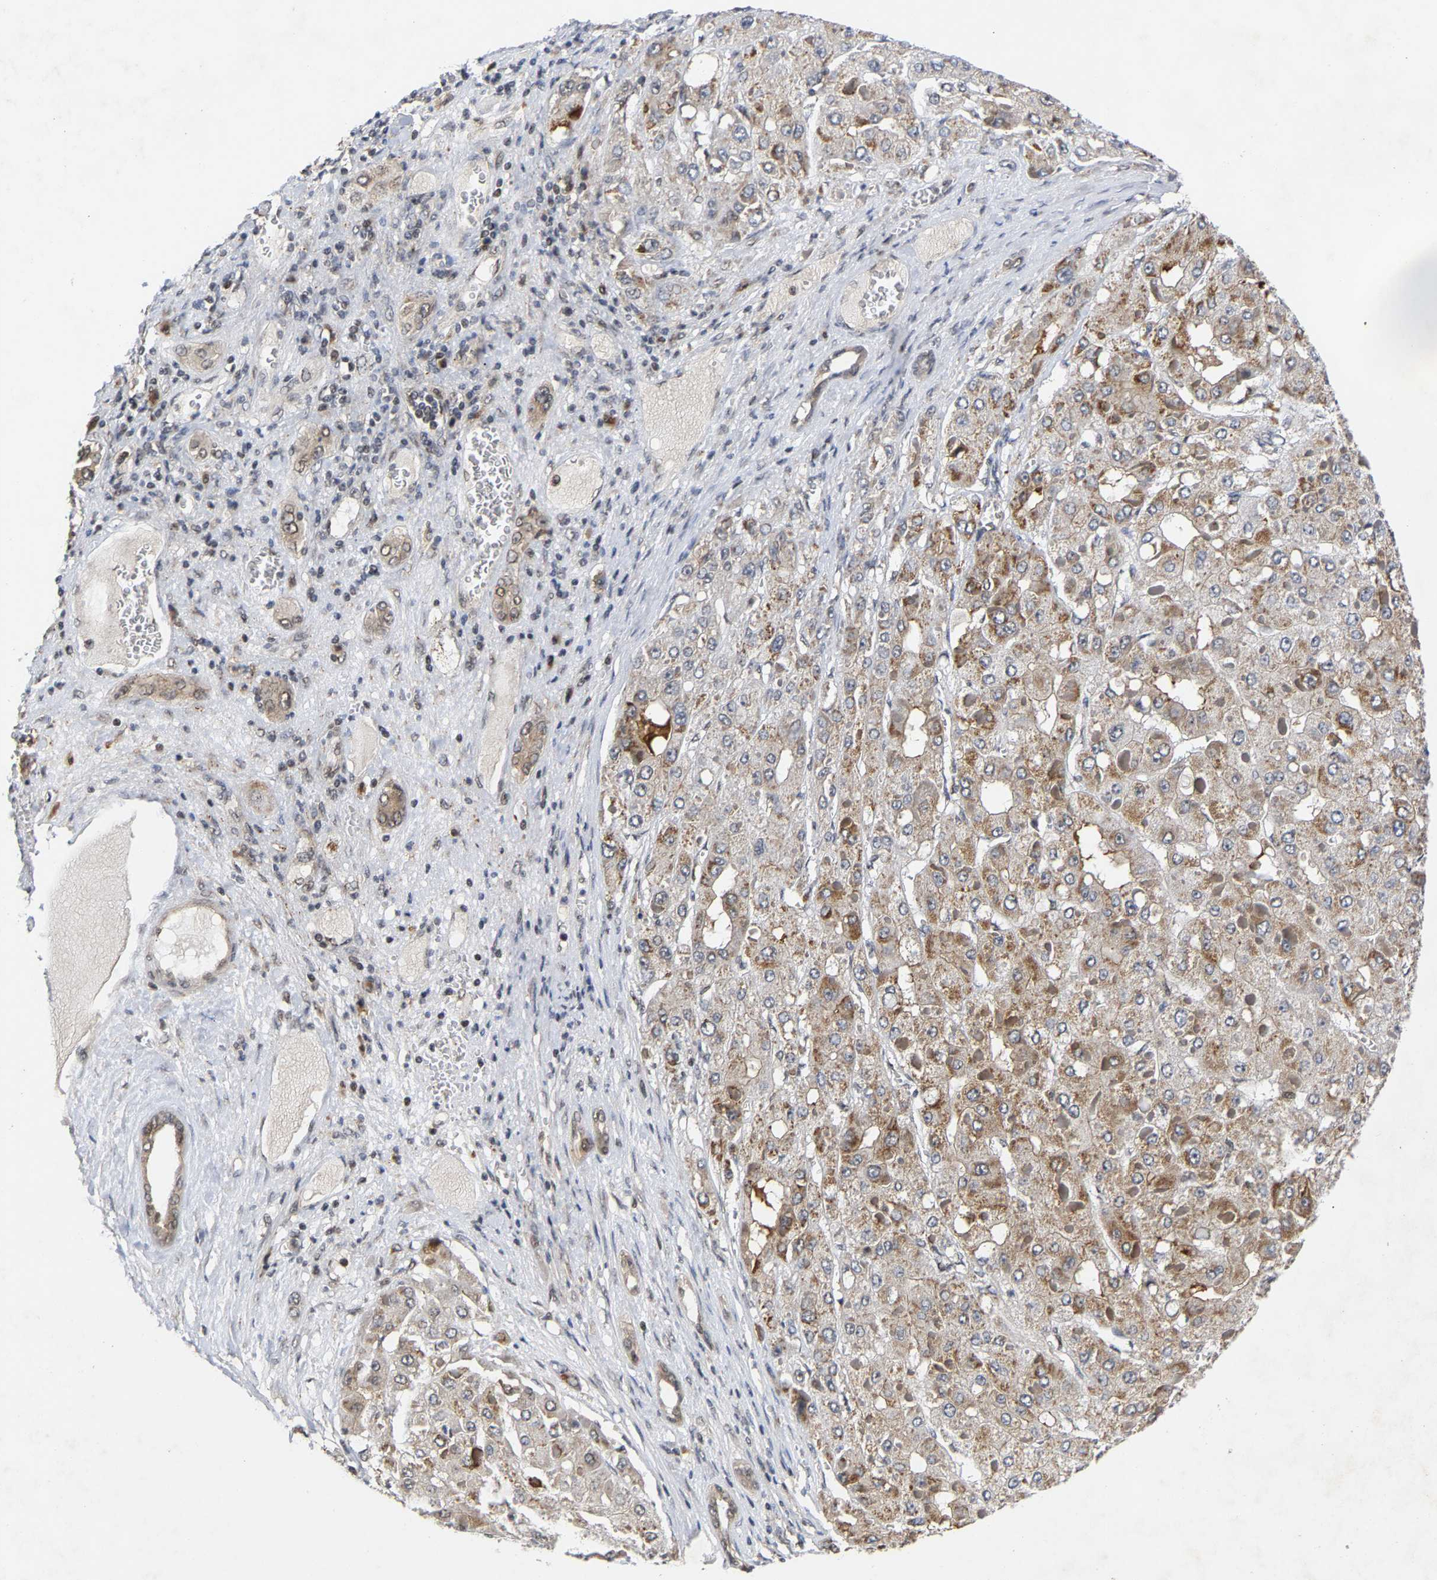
{"staining": {"intensity": "moderate", "quantity": "<25%", "location": "cytoplasmic/membranous"}, "tissue": "liver cancer", "cell_type": "Tumor cells", "image_type": "cancer", "snomed": [{"axis": "morphology", "description": "Carcinoma, Hepatocellular, NOS"}, {"axis": "topography", "description": "Liver"}], "caption": "Moderate cytoplasmic/membranous protein staining is identified in approximately <25% of tumor cells in hepatocellular carcinoma (liver).", "gene": "CLIP2", "patient": {"sex": "female", "age": 73}}